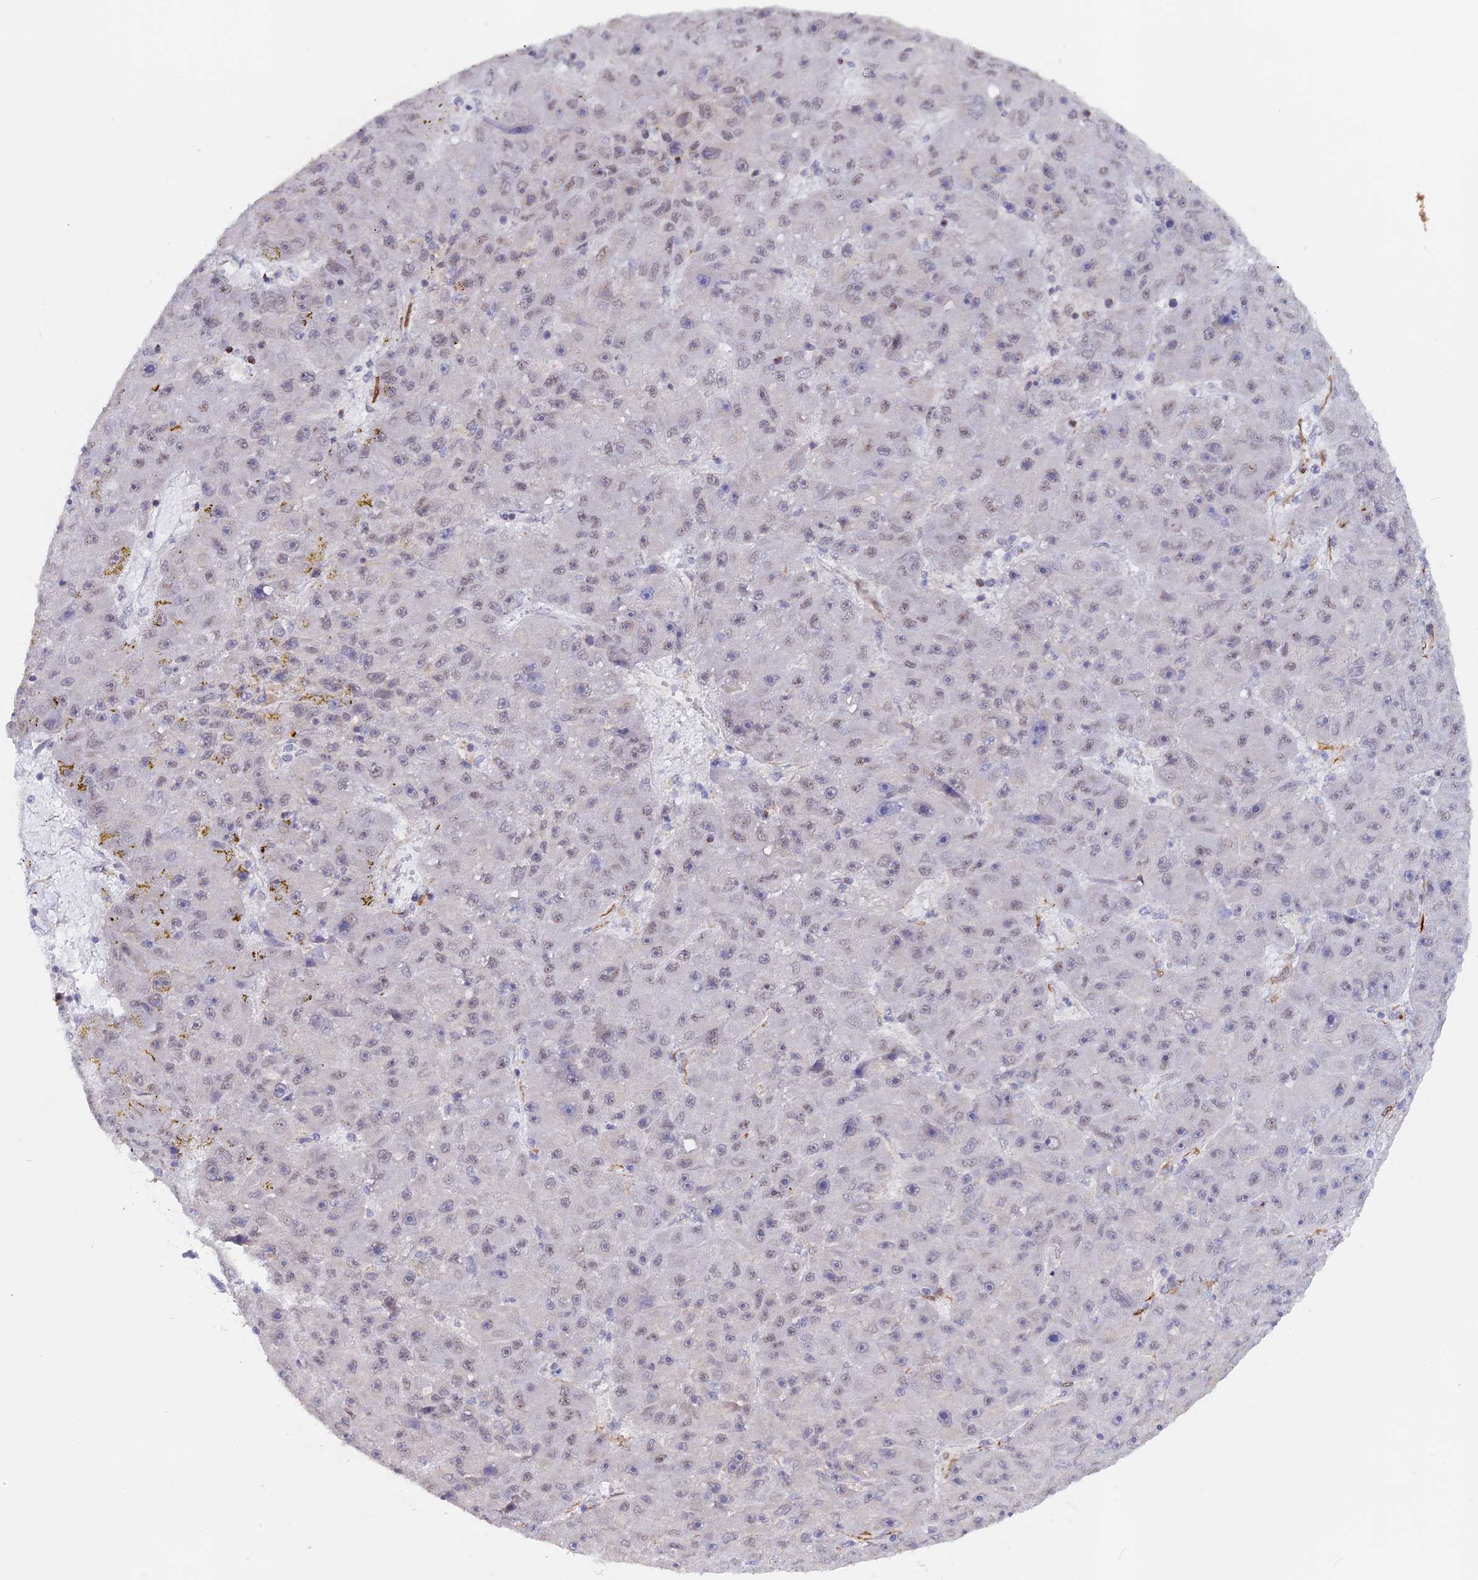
{"staining": {"intensity": "weak", "quantity": "<25%", "location": "nuclear"}, "tissue": "liver cancer", "cell_type": "Tumor cells", "image_type": "cancer", "snomed": [{"axis": "morphology", "description": "Carcinoma, Hepatocellular, NOS"}, {"axis": "topography", "description": "Liver"}], "caption": "Human liver cancer stained for a protein using immunohistochemistry reveals no positivity in tumor cells.", "gene": "CCDC154", "patient": {"sex": "male", "age": 67}}